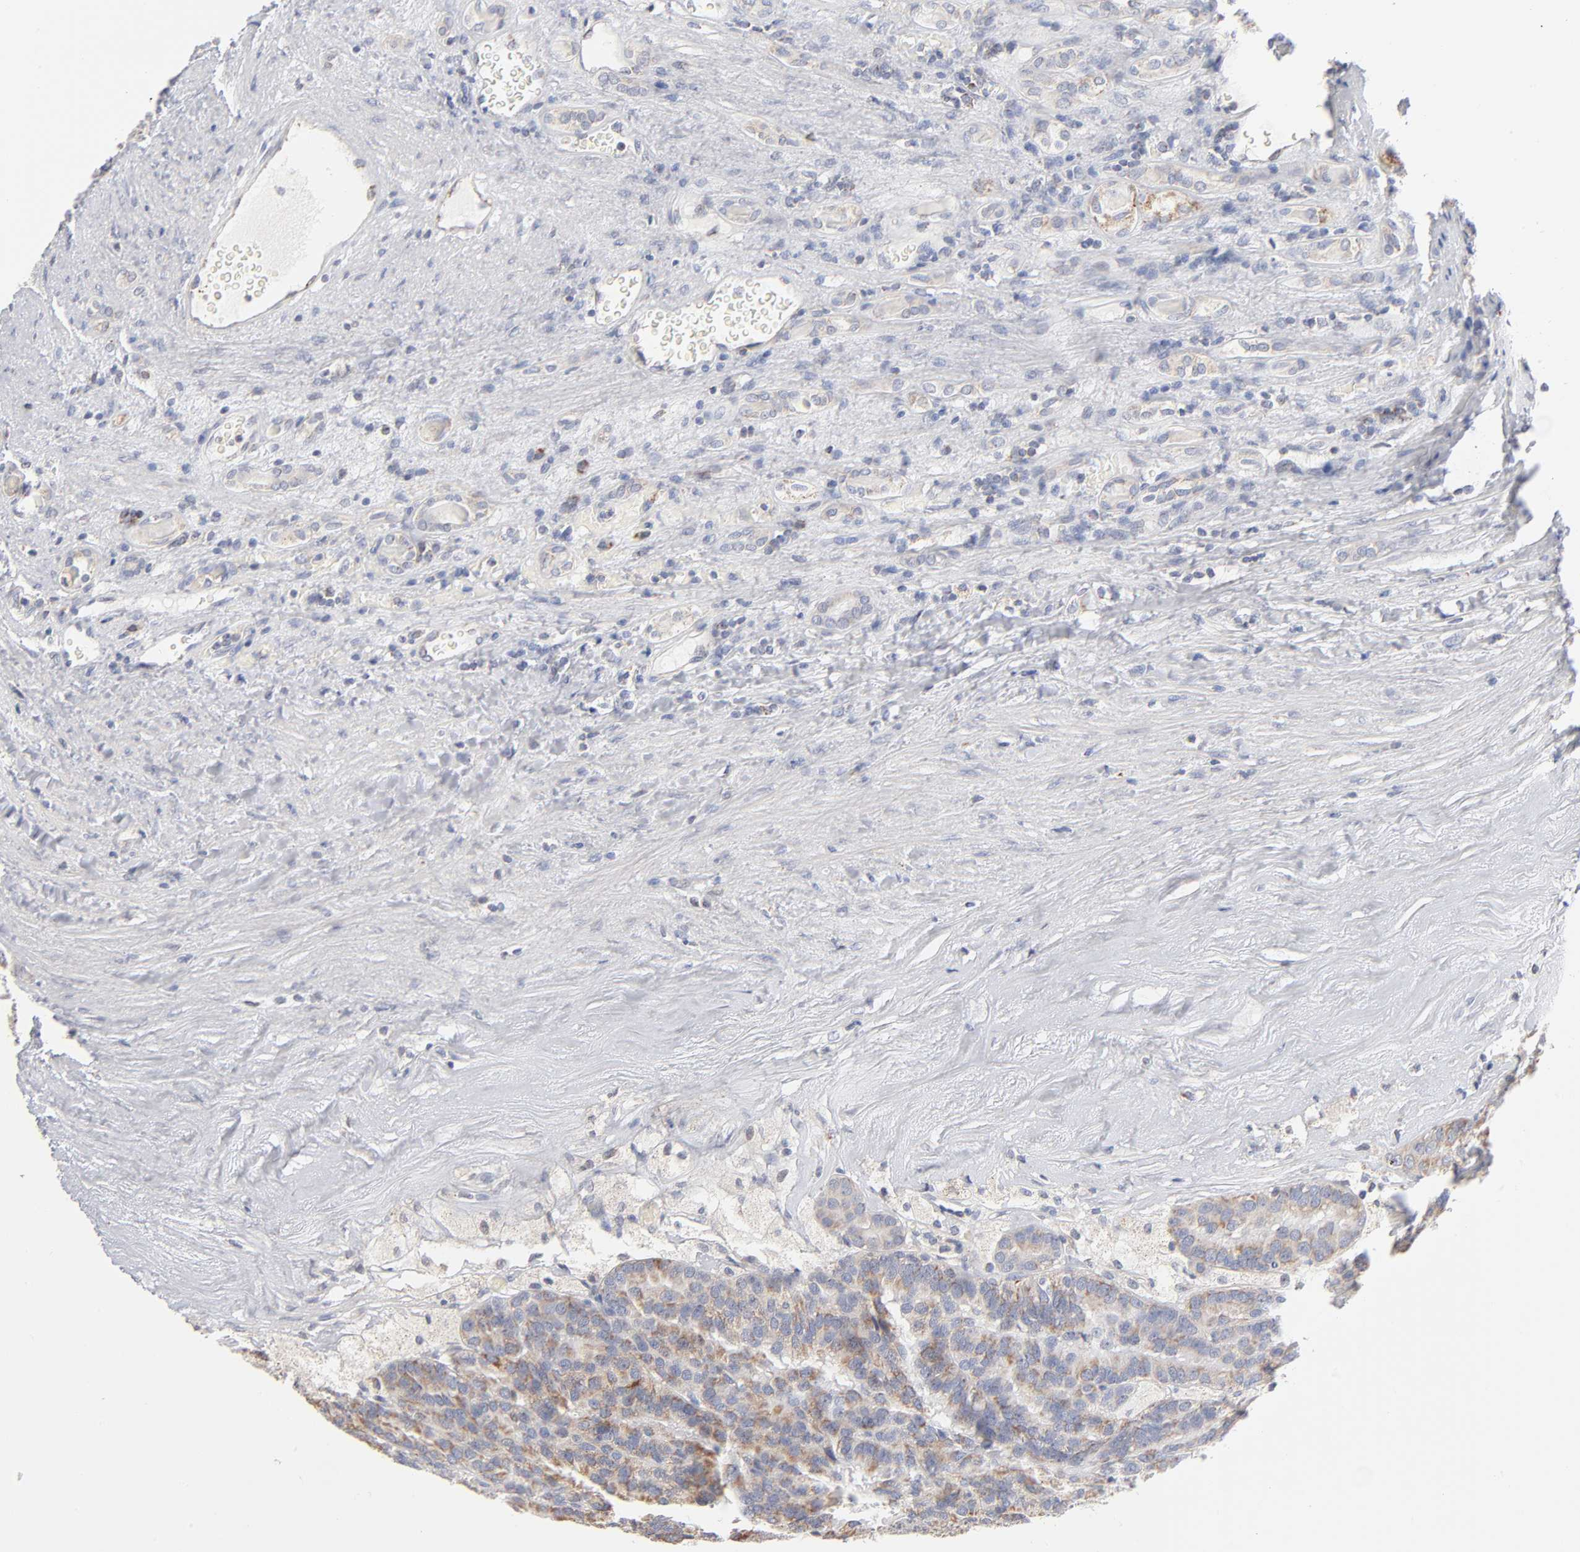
{"staining": {"intensity": "moderate", "quantity": "<25%", "location": "cytoplasmic/membranous"}, "tissue": "renal cancer", "cell_type": "Tumor cells", "image_type": "cancer", "snomed": [{"axis": "morphology", "description": "Adenocarcinoma, NOS"}, {"axis": "topography", "description": "Kidney"}], "caption": "Immunohistochemistry (IHC) histopathology image of neoplastic tissue: human adenocarcinoma (renal) stained using IHC demonstrates low levels of moderate protein expression localized specifically in the cytoplasmic/membranous of tumor cells, appearing as a cytoplasmic/membranous brown color.", "gene": "MRPL58", "patient": {"sex": "male", "age": 46}}